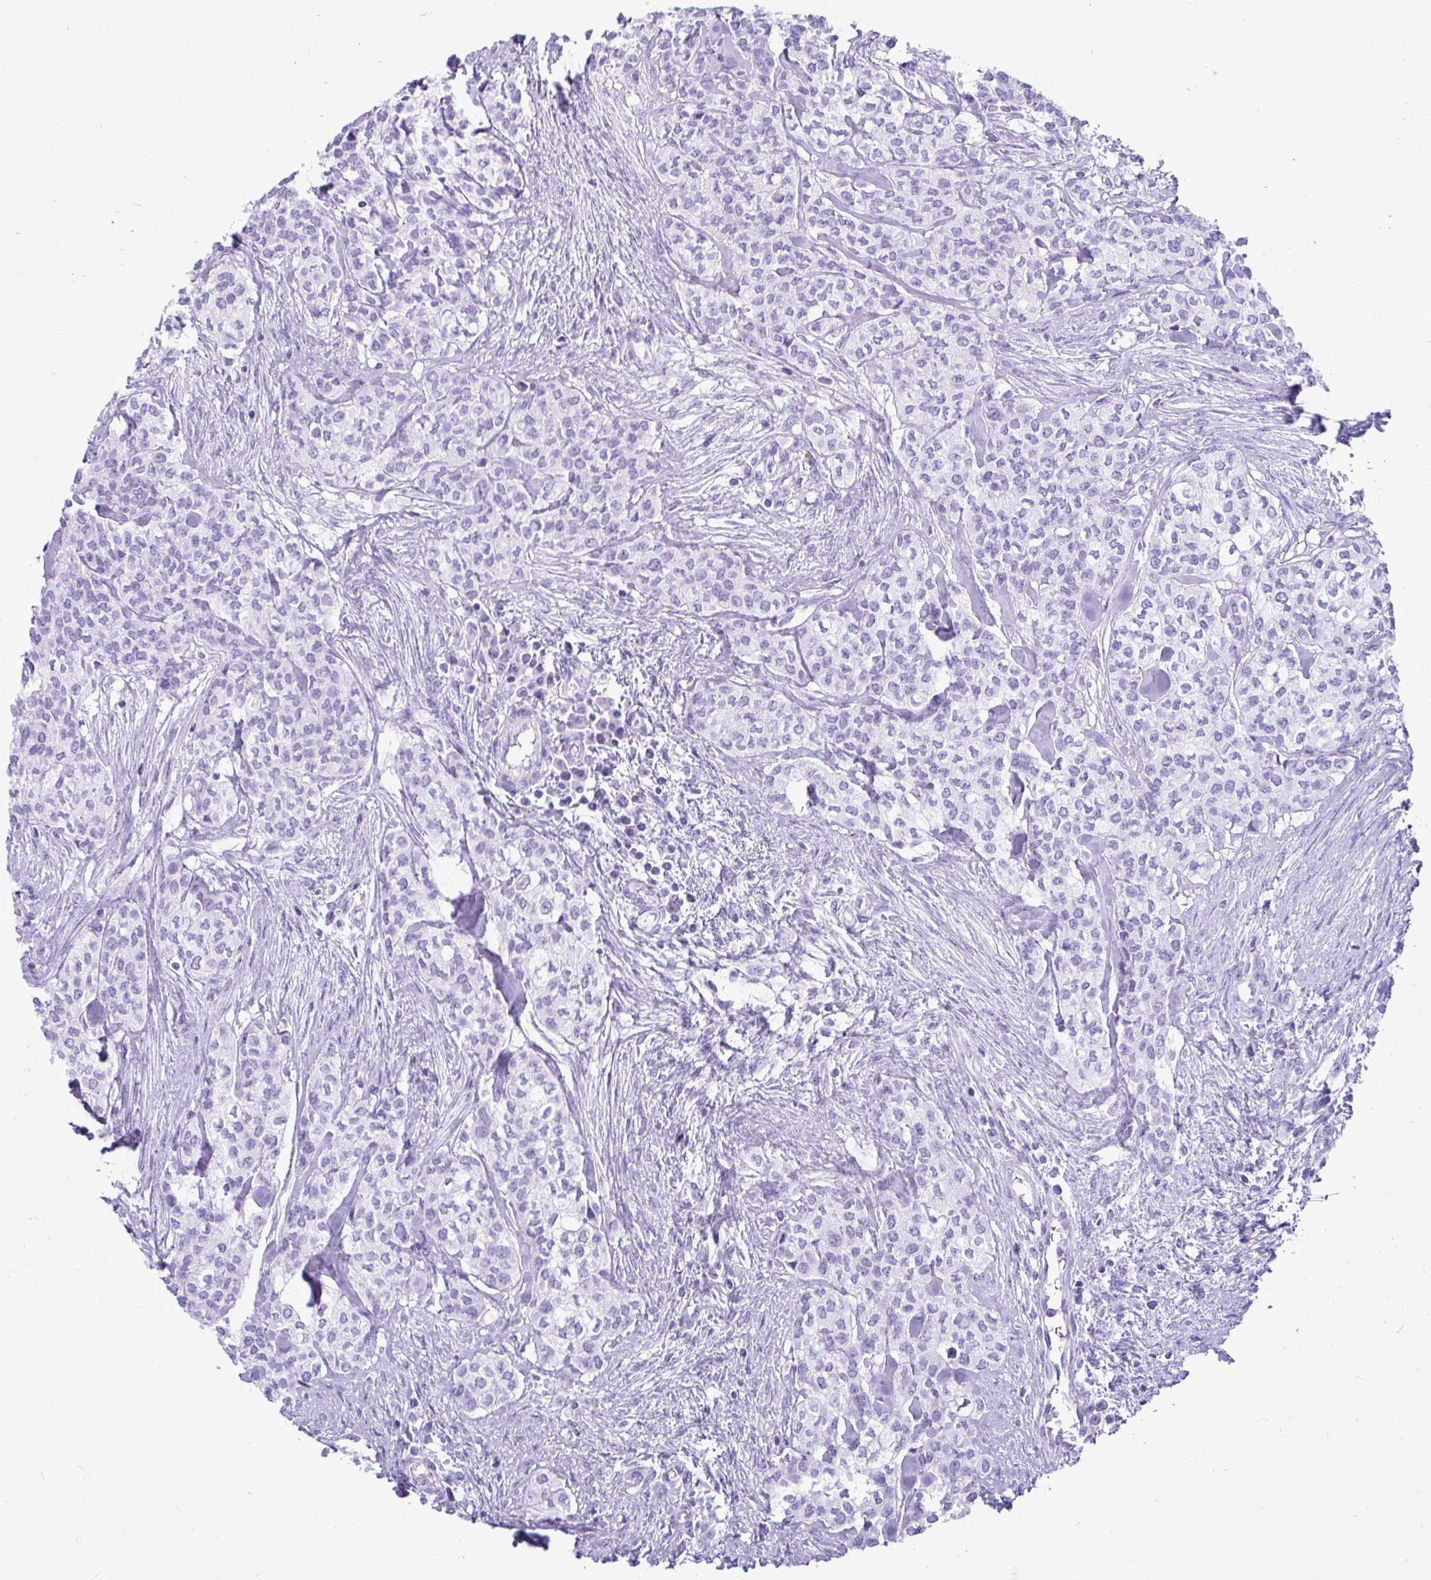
{"staining": {"intensity": "negative", "quantity": "none", "location": "none"}, "tissue": "head and neck cancer", "cell_type": "Tumor cells", "image_type": "cancer", "snomed": [{"axis": "morphology", "description": "Adenocarcinoma, NOS"}, {"axis": "topography", "description": "Head-Neck"}], "caption": "Photomicrograph shows no significant protein positivity in tumor cells of adenocarcinoma (head and neck).", "gene": "ATP4B", "patient": {"sex": "male", "age": 81}}